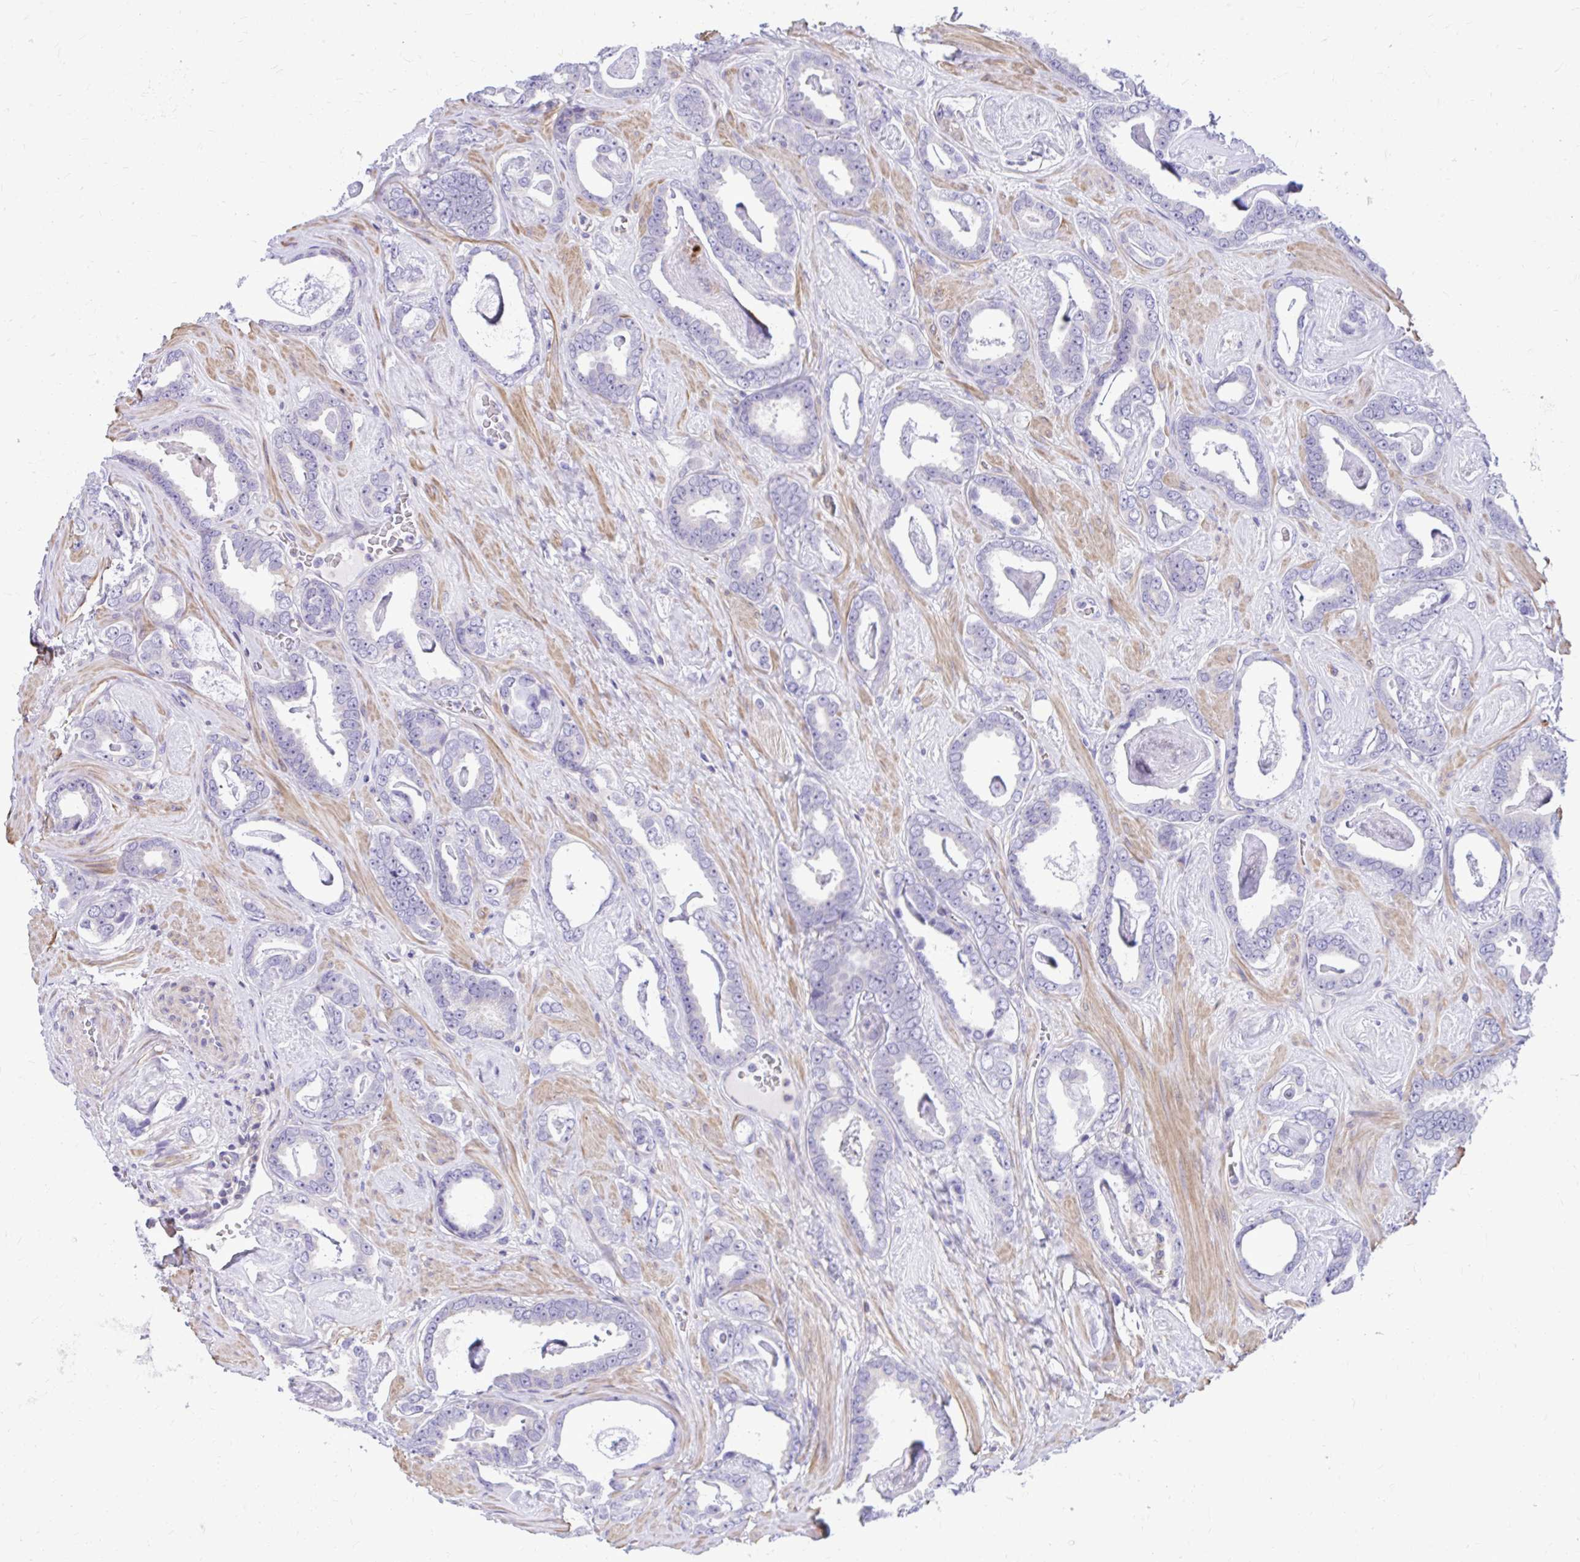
{"staining": {"intensity": "negative", "quantity": "none", "location": "none"}, "tissue": "prostate cancer", "cell_type": "Tumor cells", "image_type": "cancer", "snomed": [{"axis": "morphology", "description": "Adenocarcinoma, High grade"}, {"axis": "topography", "description": "Prostate"}], "caption": "Immunohistochemistry (IHC) micrograph of human high-grade adenocarcinoma (prostate) stained for a protein (brown), which exhibits no positivity in tumor cells.", "gene": "GRK4", "patient": {"sex": "male", "age": 63}}